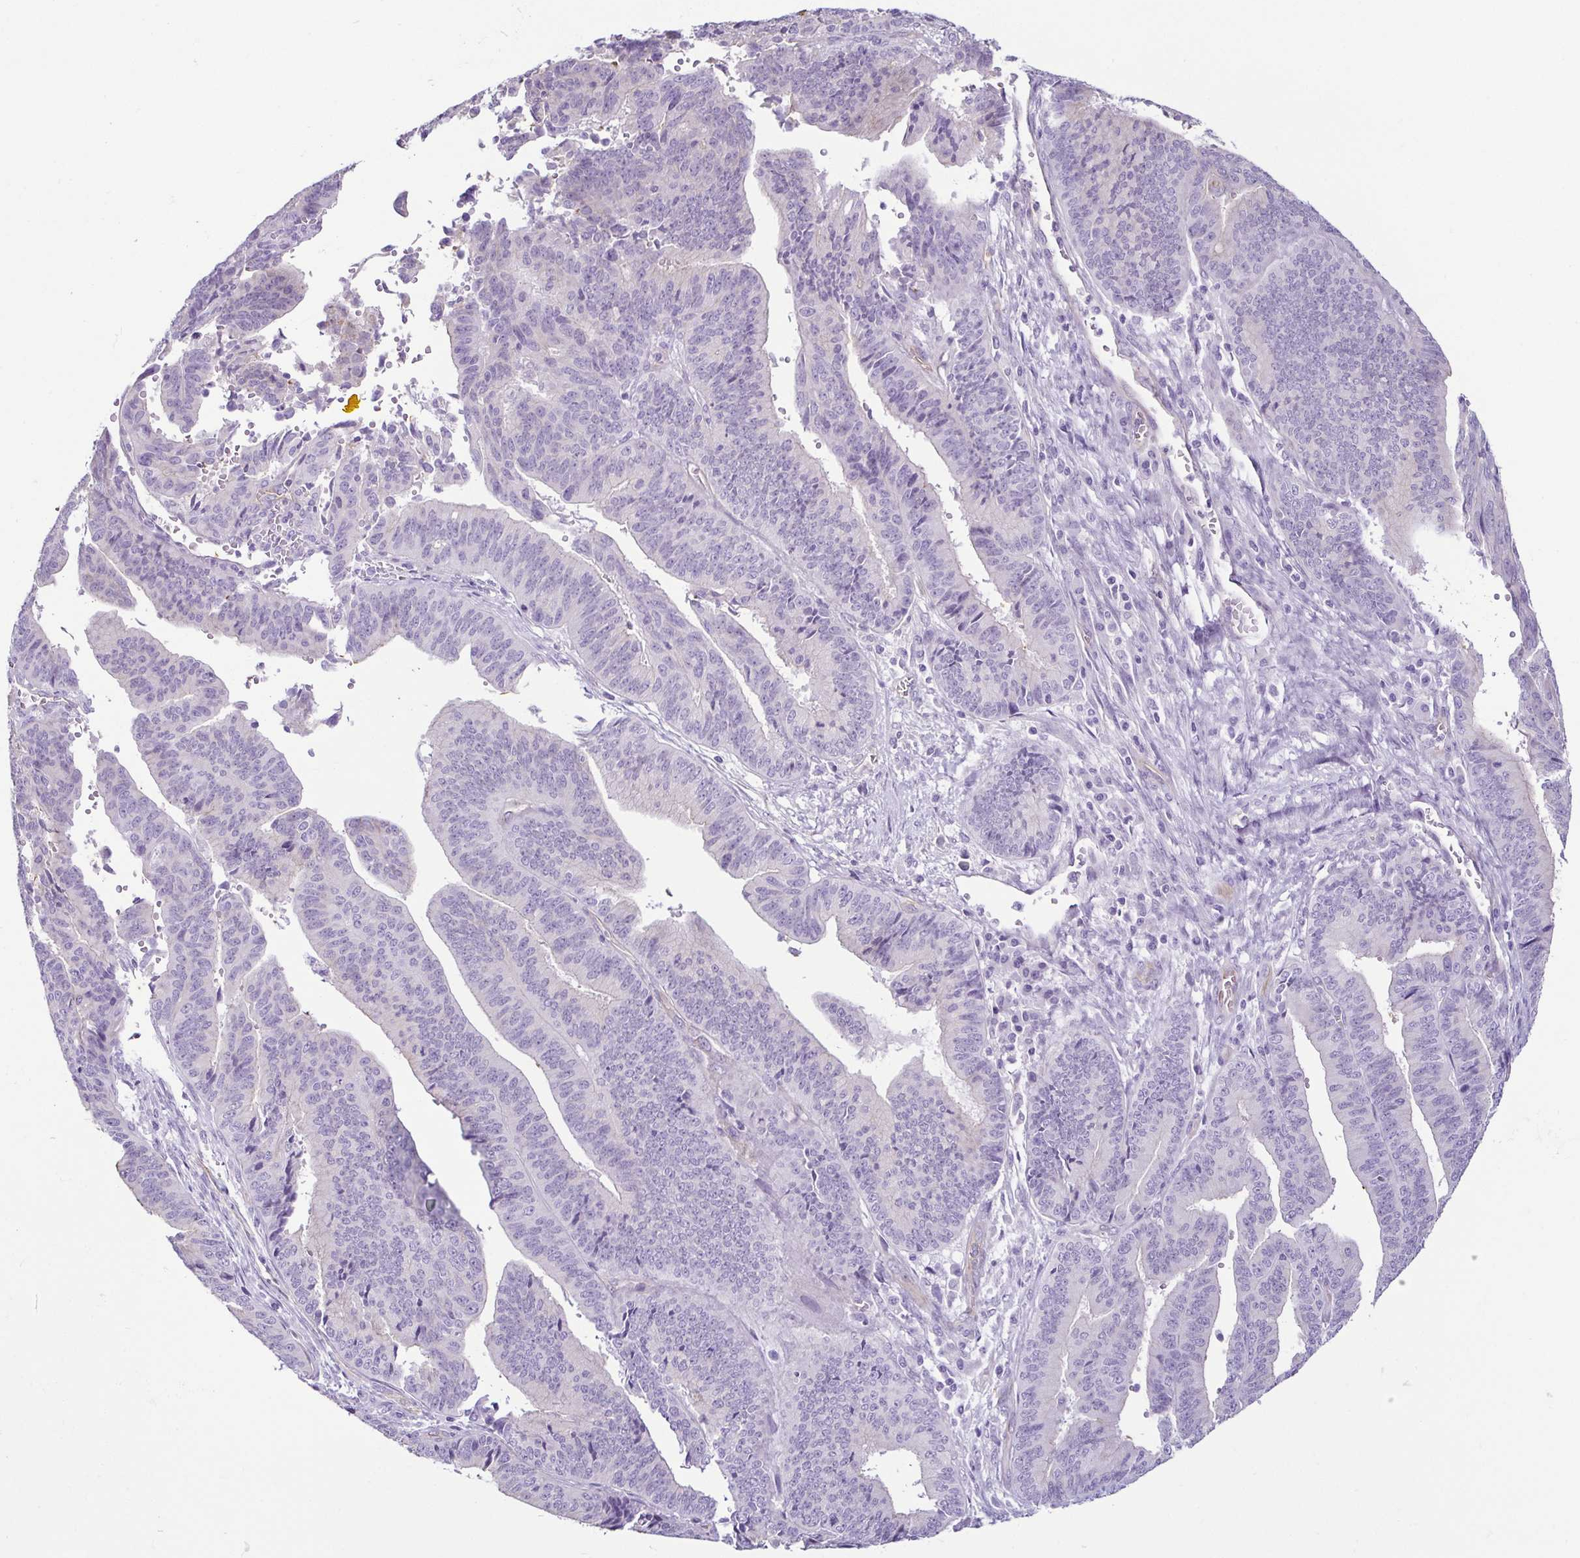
{"staining": {"intensity": "negative", "quantity": "none", "location": "none"}, "tissue": "endometrial cancer", "cell_type": "Tumor cells", "image_type": "cancer", "snomed": [{"axis": "morphology", "description": "Adenocarcinoma, NOS"}, {"axis": "topography", "description": "Endometrium"}], "caption": "Immunohistochemistry (IHC) of adenocarcinoma (endometrial) demonstrates no expression in tumor cells.", "gene": "CASP14", "patient": {"sex": "female", "age": 65}}